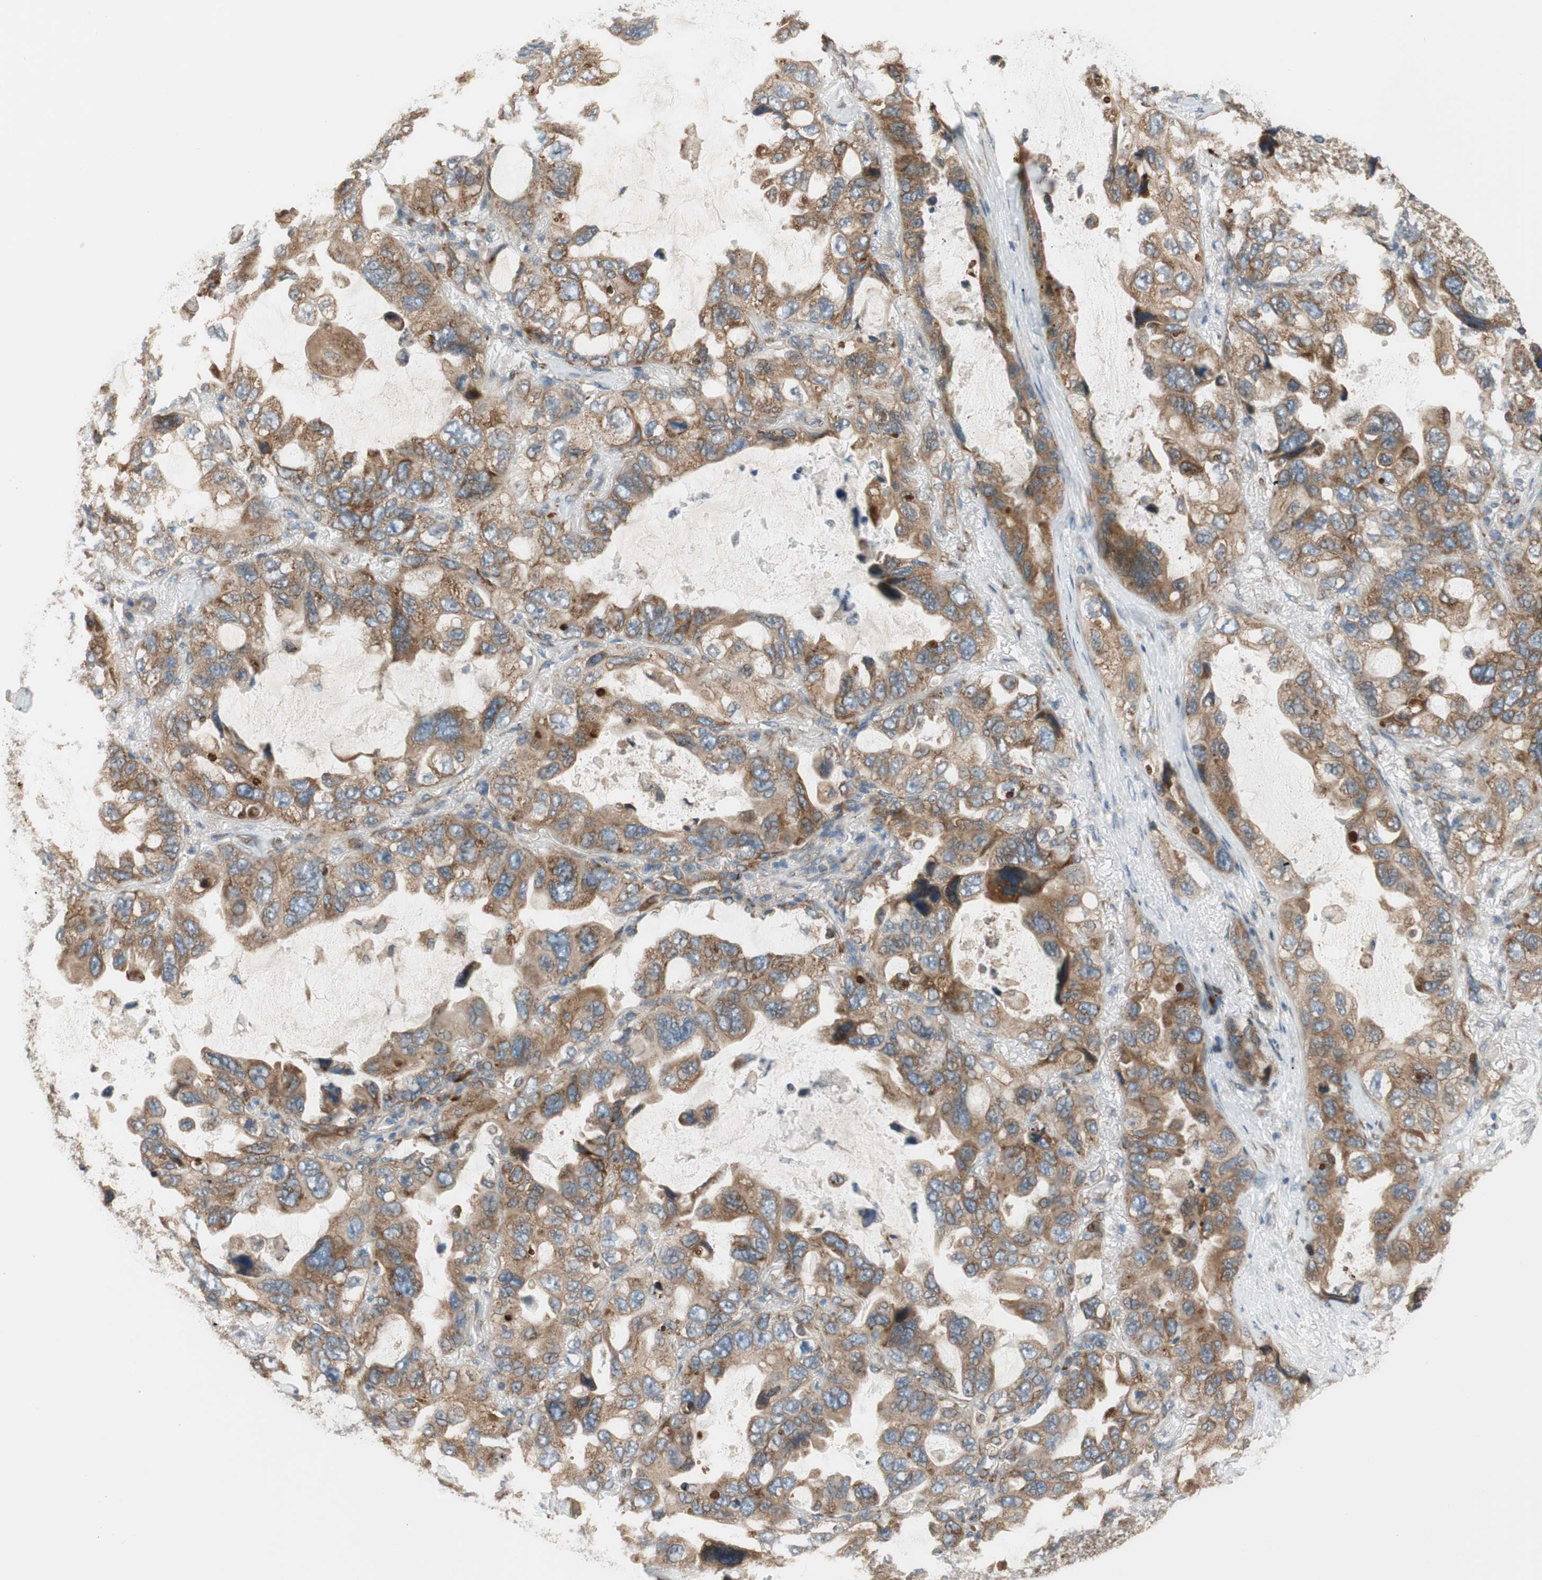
{"staining": {"intensity": "moderate", "quantity": ">75%", "location": "cytoplasmic/membranous"}, "tissue": "lung cancer", "cell_type": "Tumor cells", "image_type": "cancer", "snomed": [{"axis": "morphology", "description": "Squamous cell carcinoma, NOS"}, {"axis": "topography", "description": "Lung"}], "caption": "Squamous cell carcinoma (lung) stained with a protein marker reveals moderate staining in tumor cells.", "gene": "RPN2", "patient": {"sex": "female", "age": 73}}